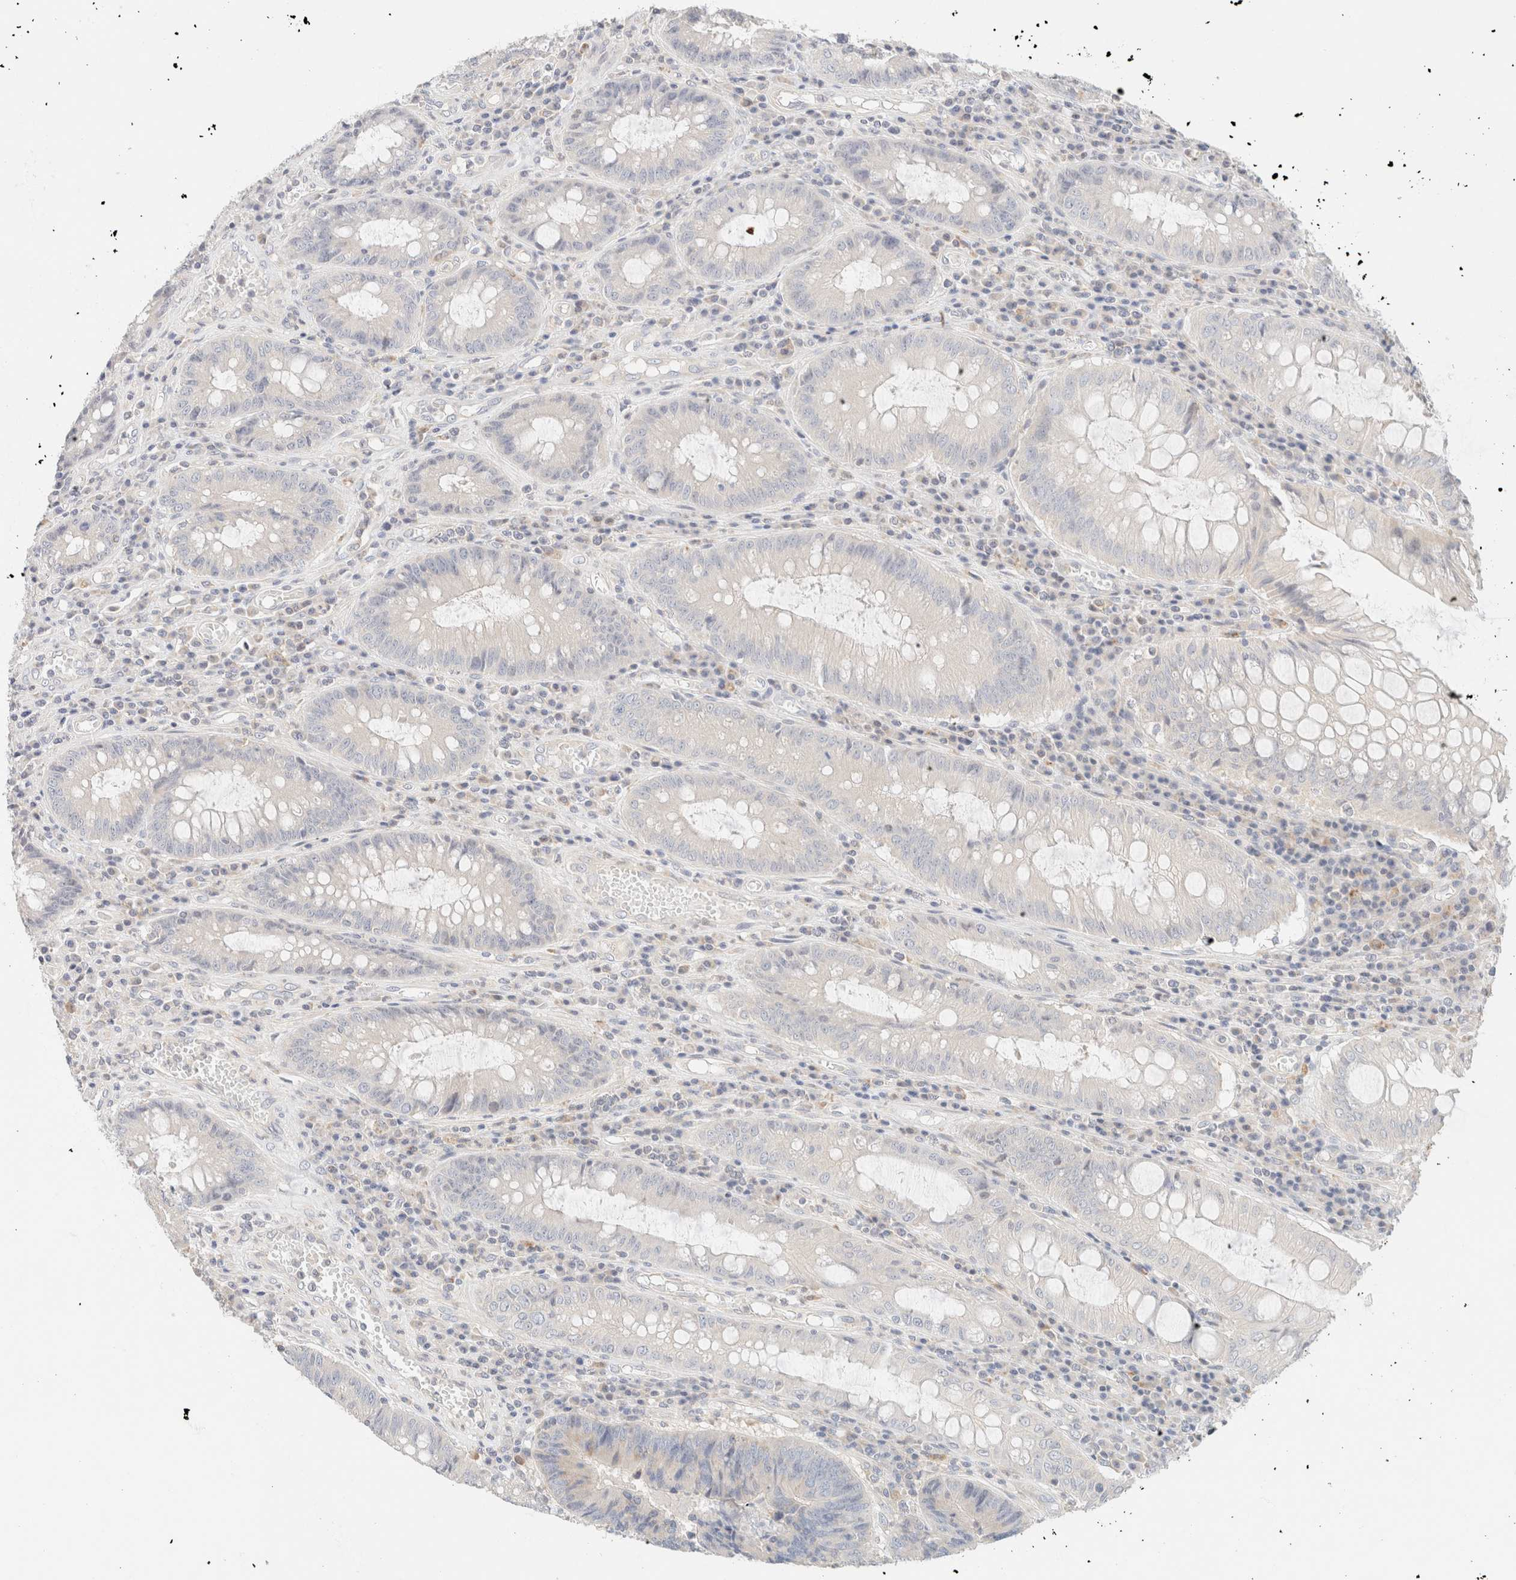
{"staining": {"intensity": "negative", "quantity": "none", "location": "none"}, "tissue": "colorectal cancer", "cell_type": "Tumor cells", "image_type": "cancer", "snomed": [{"axis": "morphology", "description": "Adenocarcinoma, NOS"}, {"axis": "topography", "description": "Rectum"}], "caption": "Tumor cells show no significant protein staining in colorectal cancer. (Brightfield microscopy of DAB (3,3'-diaminobenzidine) immunohistochemistry at high magnification).", "gene": "SARM1", "patient": {"sex": "male", "age": 84}}